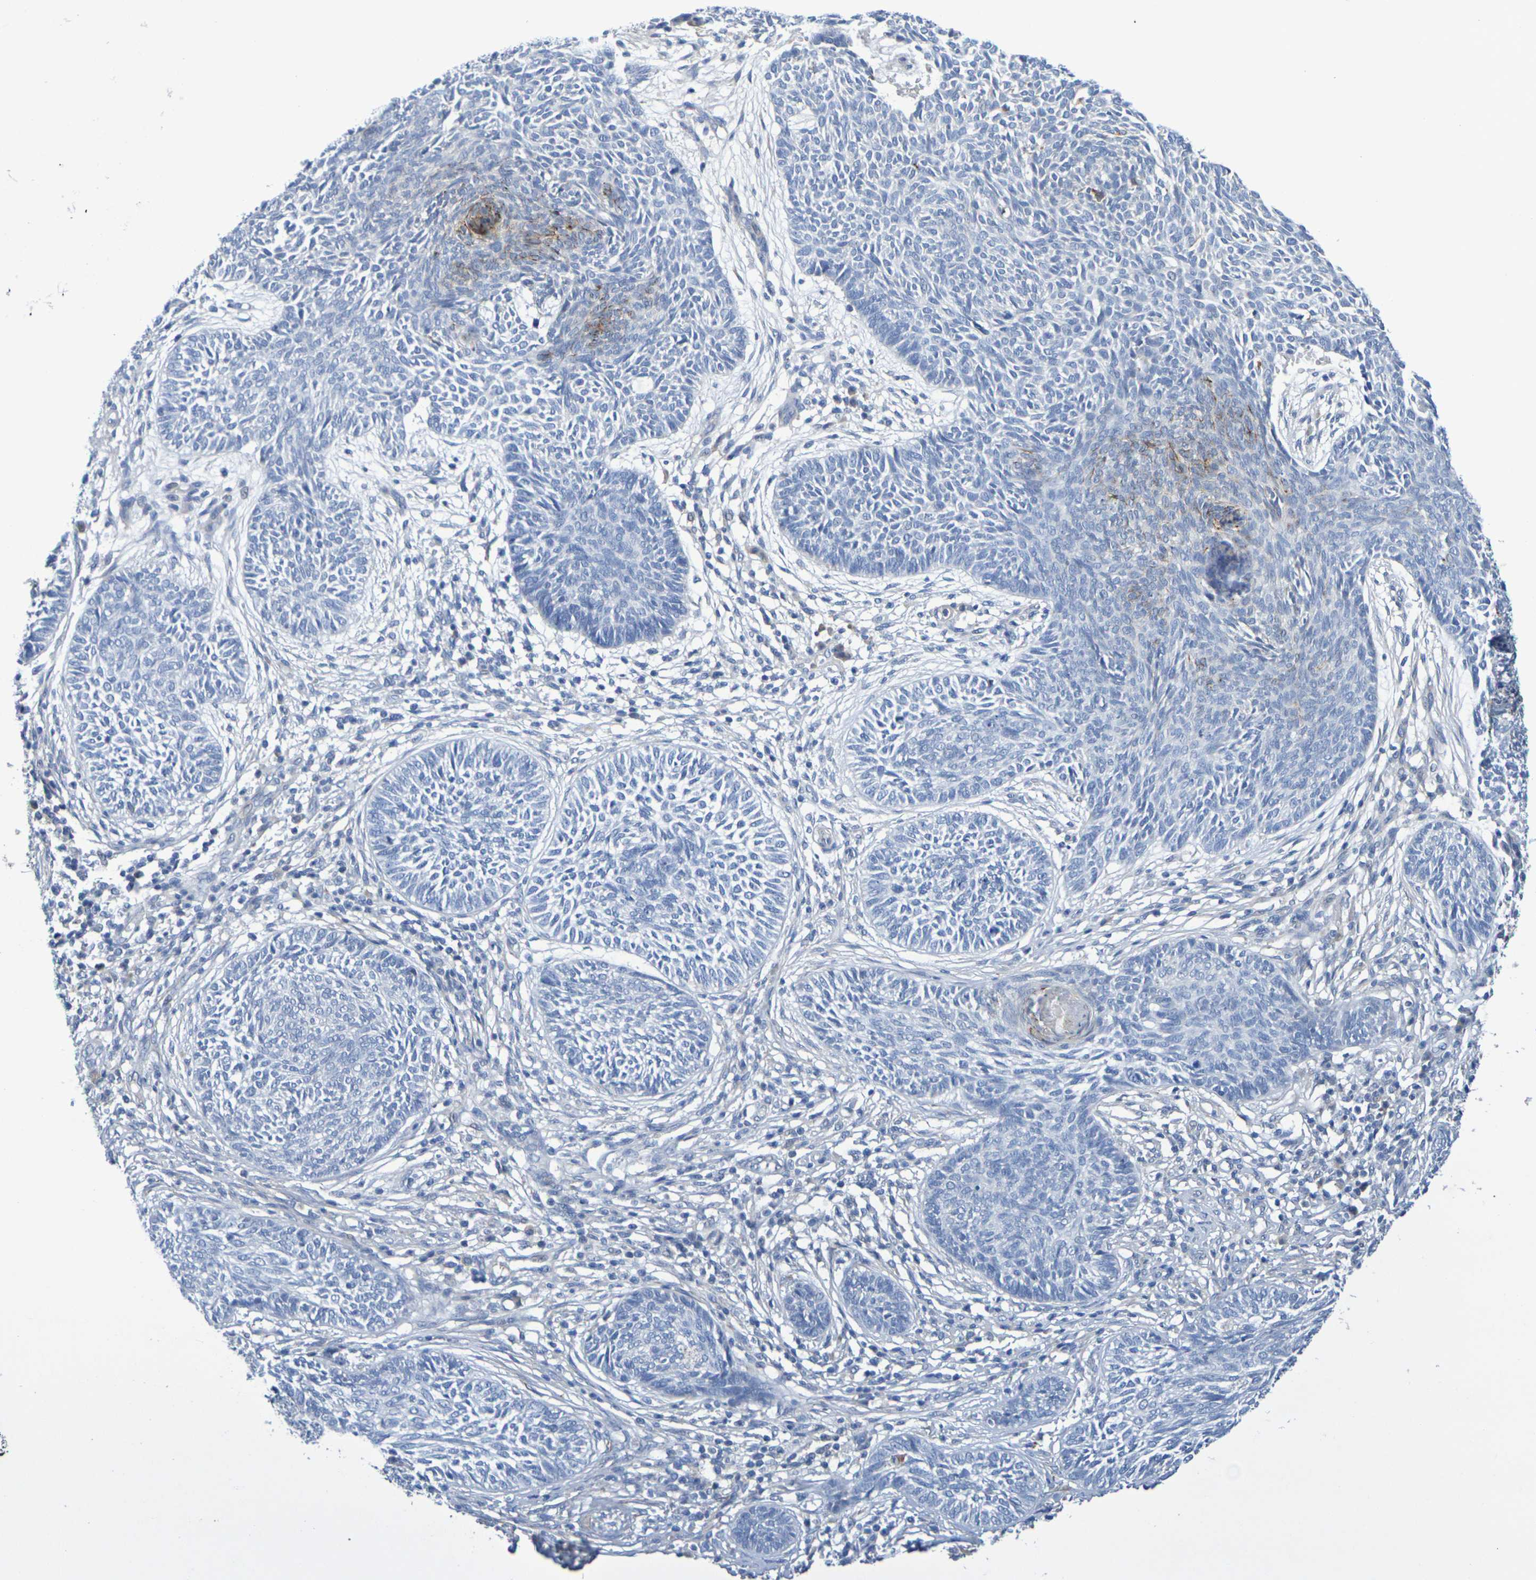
{"staining": {"intensity": "negative", "quantity": "none", "location": "none"}, "tissue": "skin cancer", "cell_type": "Tumor cells", "image_type": "cancer", "snomed": [{"axis": "morphology", "description": "Papilloma, NOS"}, {"axis": "morphology", "description": "Basal cell carcinoma"}, {"axis": "topography", "description": "Skin"}], "caption": "High magnification brightfield microscopy of basal cell carcinoma (skin) stained with DAB (brown) and counterstained with hematoxylin (blue): tumor cells show no significant staining.", "gene": "SDC4", "patient": {"sex": "male", "age": 87}}